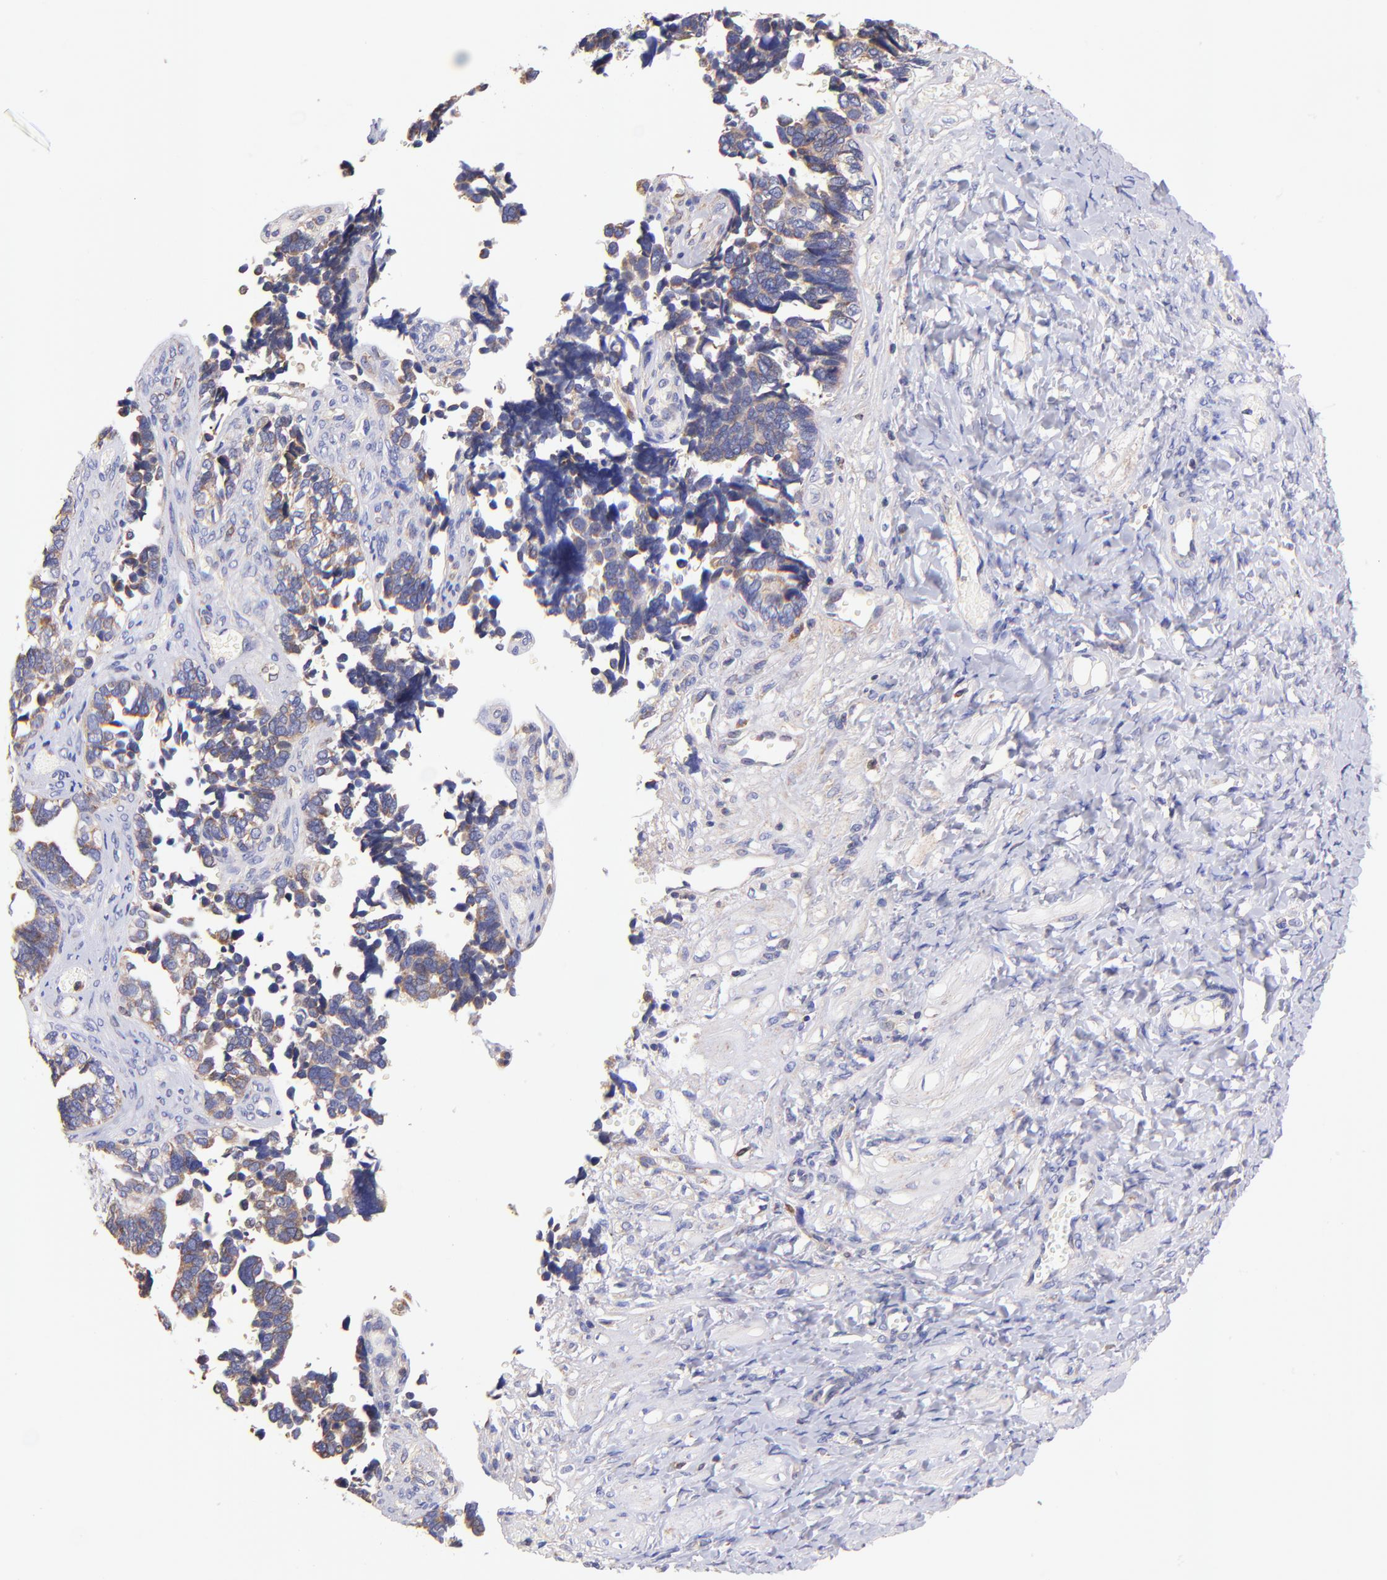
{"staining": {"intensity": "weak", "quantity": ">75%", "location": "cytoplasmic/membranous"}, "tissue": "ovarian cancer", "cell_type": "Tumor cells", "image_type": "cancer", "snomed": [{"axis": "morphology", "description": "Cystadenocarcinoma, serous, NOS"}, {"axis": "topography", "description": "Ovary"}], "caption": "High-magnification brightfield microscopy of ovarian cancer (serous cystadenocarcinoma) stained with DAB (brown) and counterstained with hematoxylin (blue). tumor cells exhibit weak cytoplasmic/membranous expression is present in about>75% of cells.", "gene": "PREX1", "patient": {"sex": "female", "age": 77}}